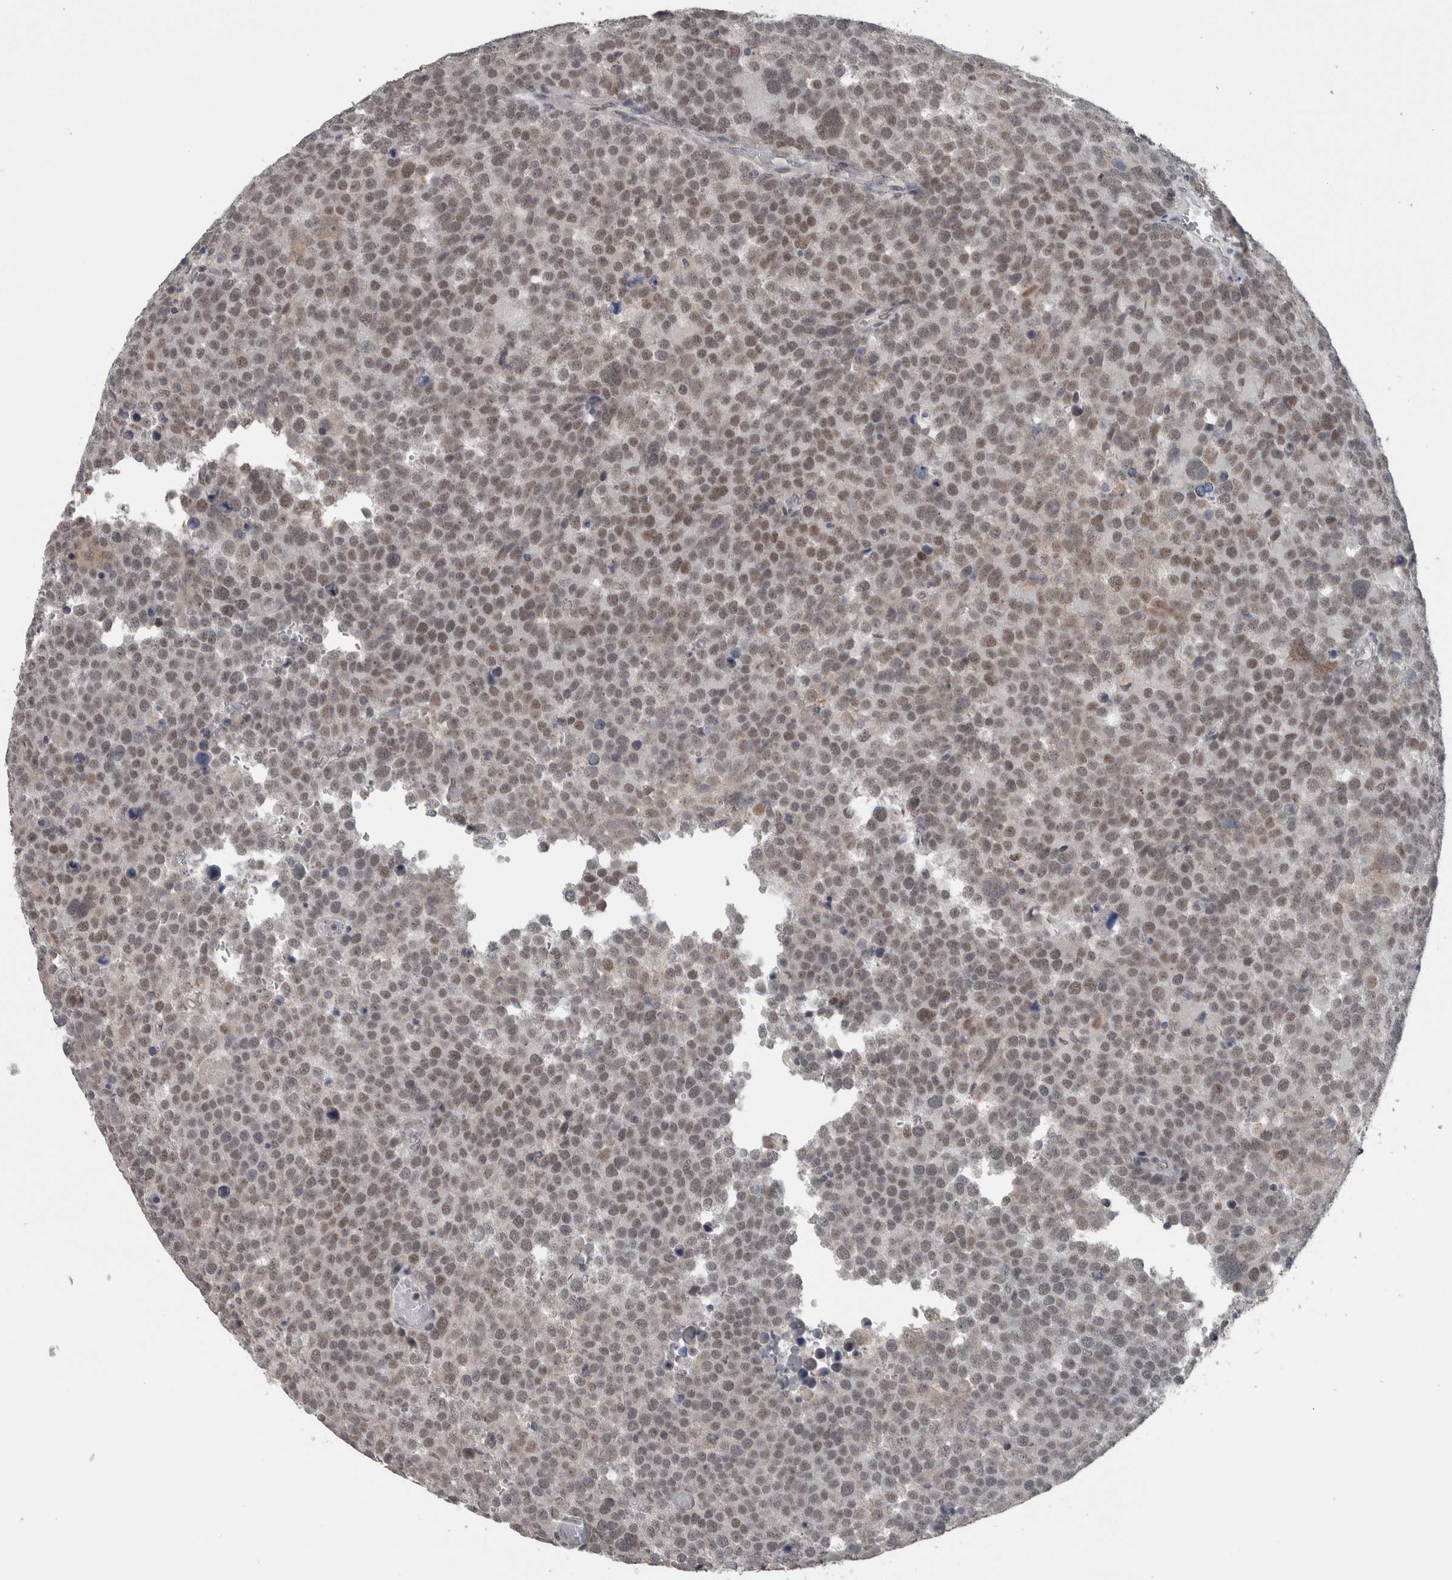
{"staining": {"intensity": "weak", "quantity": ">75%", "location": "nuclear"}, "tissue": "testis cancer", "cell_type": "Tumor cells", "image_type": "cancer", "snomed": [{"axis": "morphology", "description": "Seminoma, NOS"}, {"axis": "topography", "description": "Testis"}], "caption": "An immunohistochemistry micrograph of neoplastic tissue is shown. Protein staining in brown shows weak nuclear positivity in testis cancer within tumor cells.", "gene": "ZBTB21", "patient": {"sex": "male", "age": 71}}